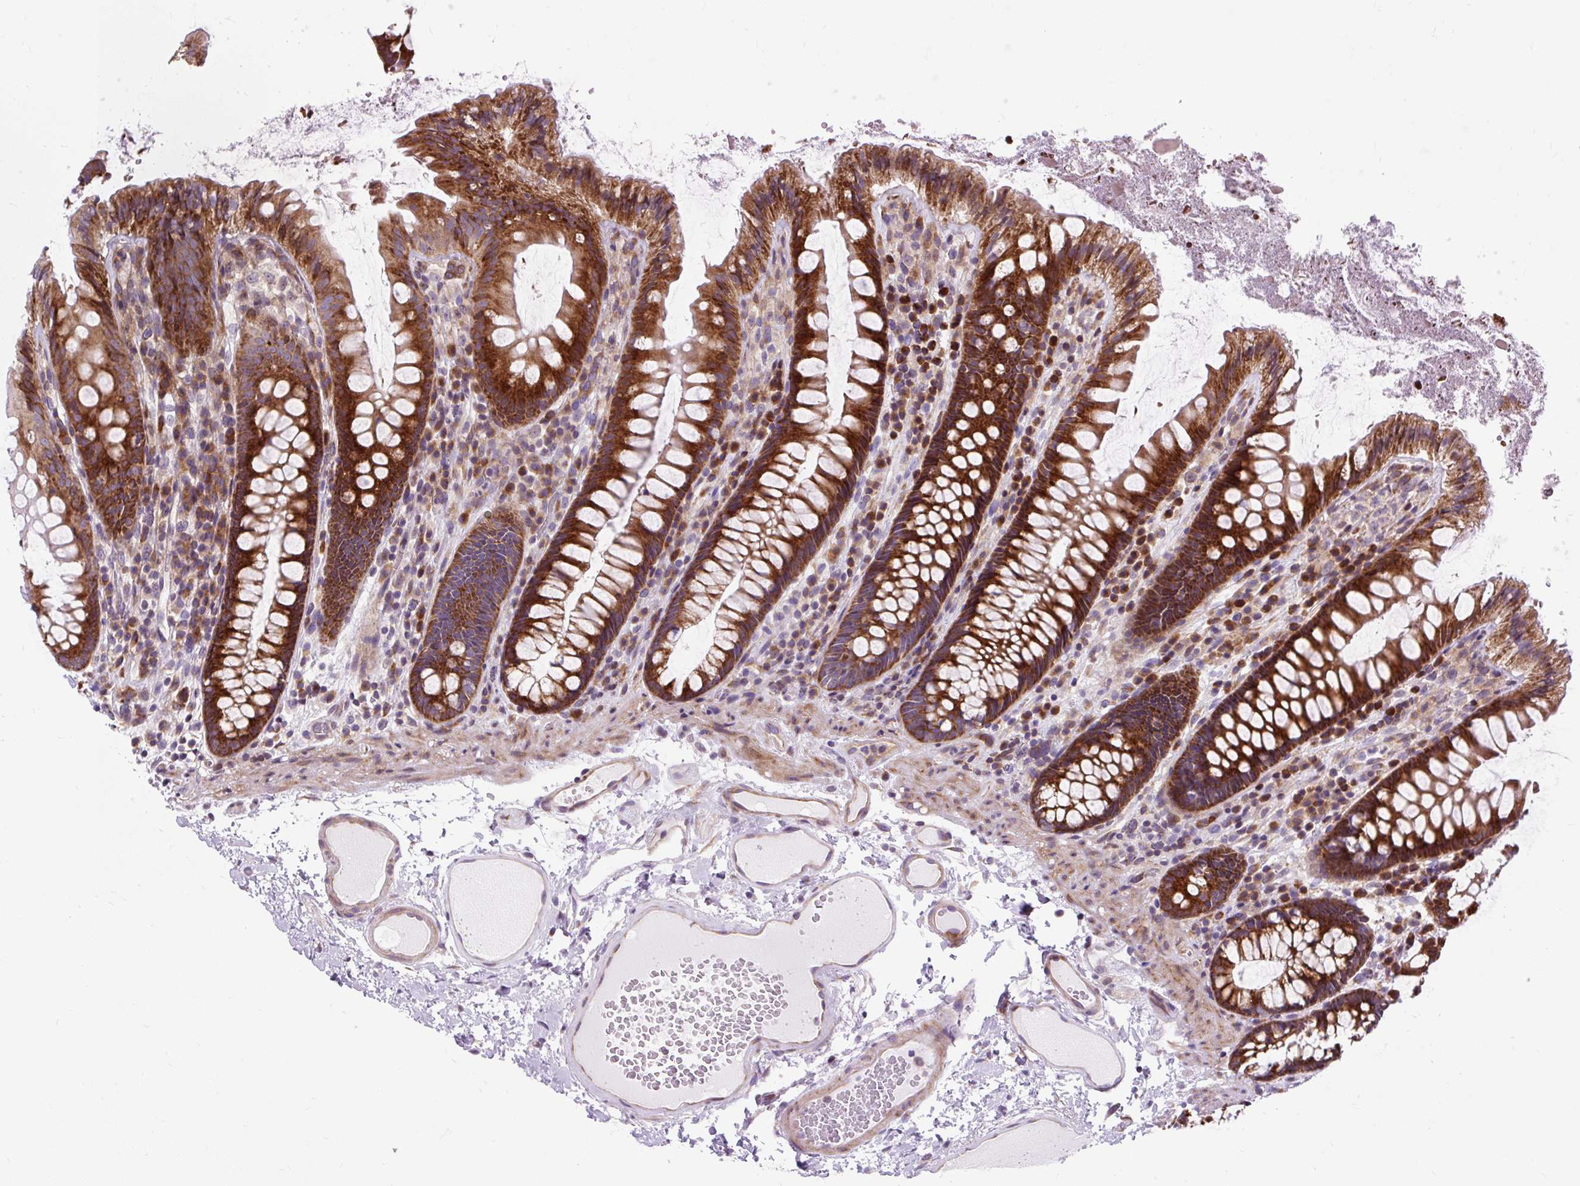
{"staining": {"intensity": "moderate", "quantity": "25%-75%", "location": "cytoplasmic/membranous"}, "tissue": "colon", "cell_type": "Endothelial cells", "image_type": "normal", "snomed": [{"axis": "morphology", "description": "Normal tissue, NOS"}, {"axis": "topography", "description": "Colon"}], "caption": "Protein analysis of normal colon reveals moderate cytoplasmic/membranous staining in approximately 25%-75% of endothelial cells. The staining was performed using DAB (3,3'-diaminobenzidine), with brown indicating positive protein expression. Nuclei are stained blue with hematoxylin.", "gene": "CISD3", "patient": {"sex": "male", "age": 84}}